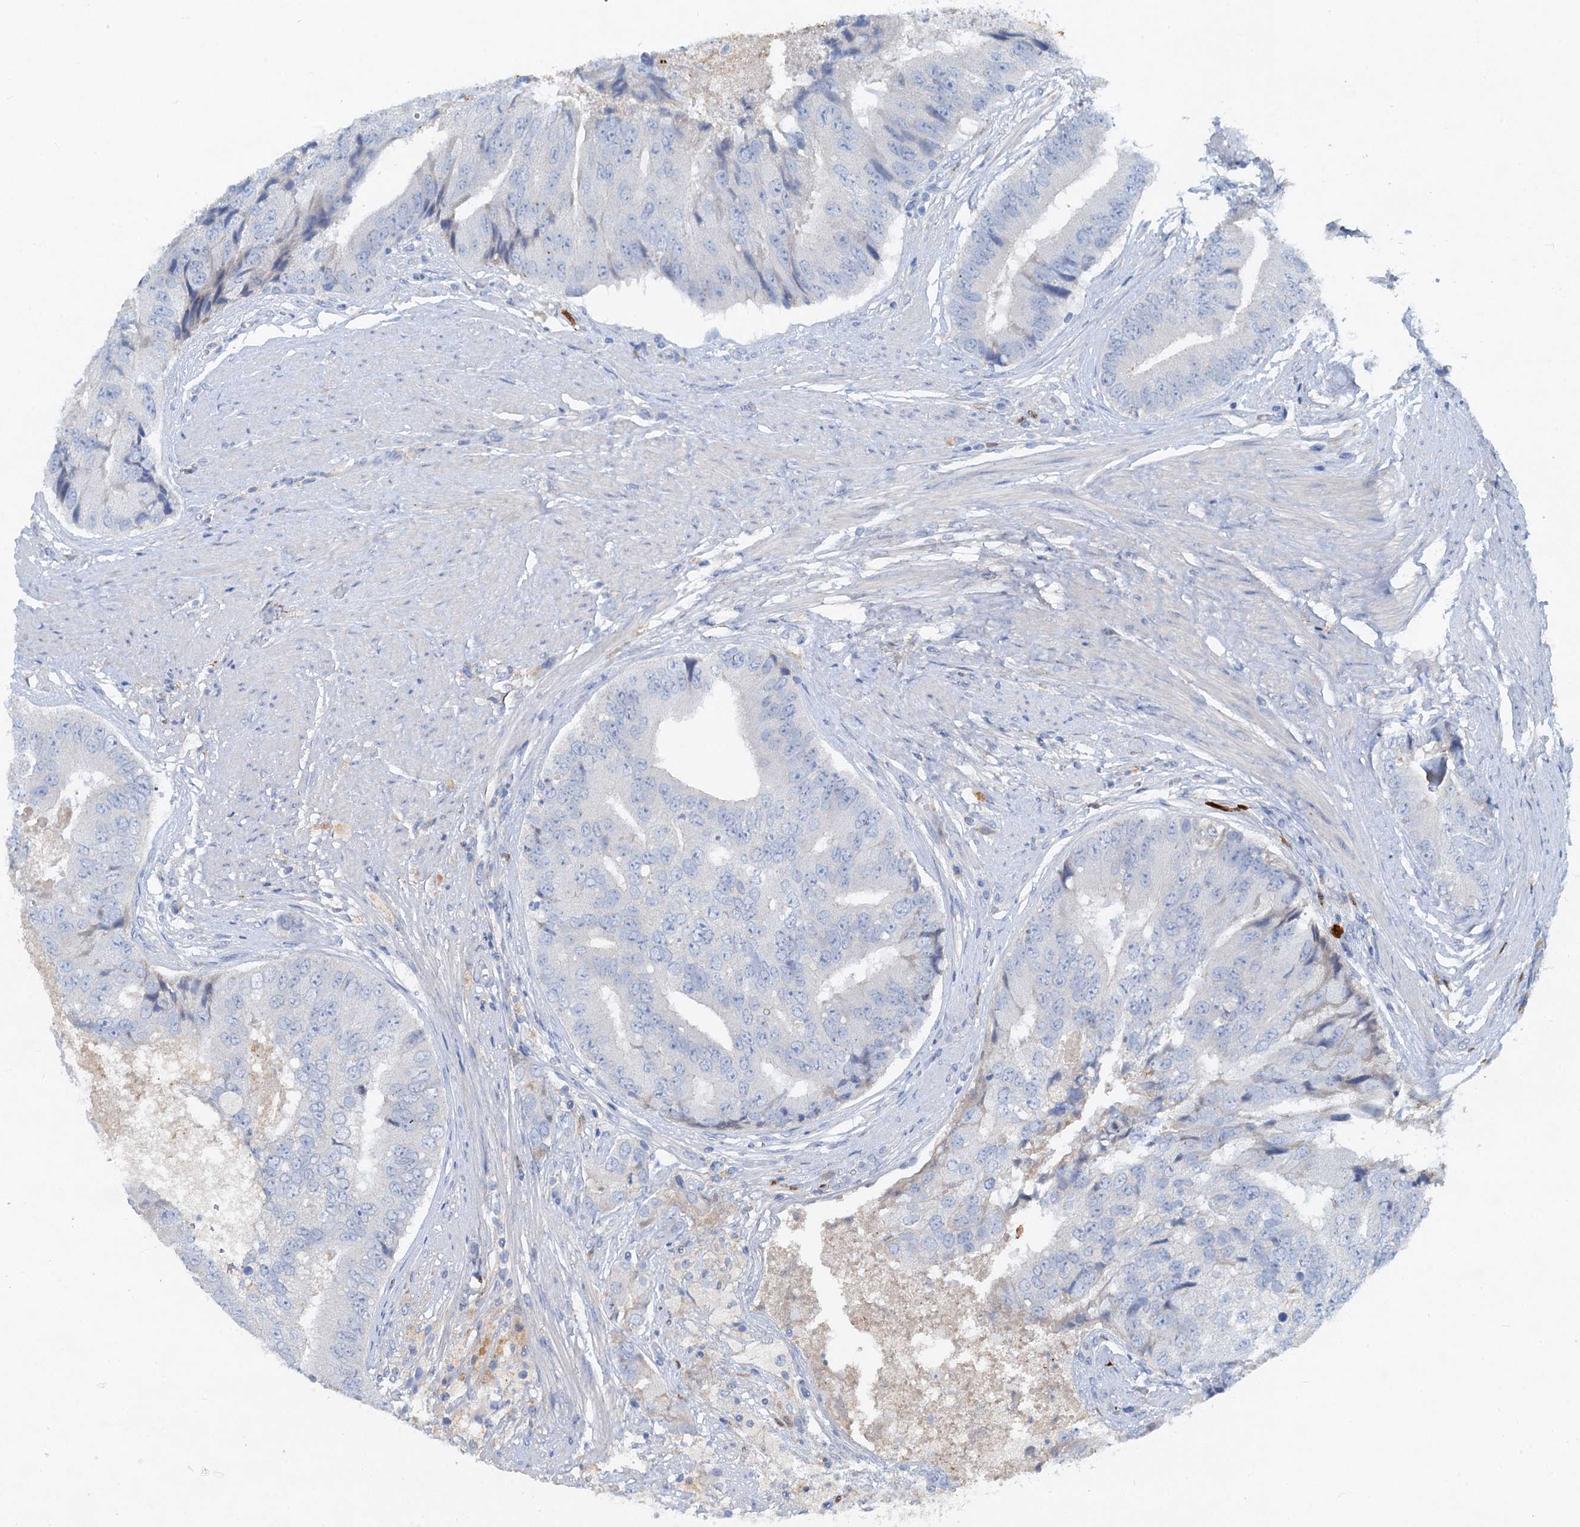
{"staining": {"intensity": "negative", "quantity": "none", "location": "none"}, "tissue": "prostate cancer", "cell_type": "Tumor cells", "image_type": "cancer", "snomed": [{"axis": "morphology", "description": "Adenocarcinoma, High grade"}, {"axis": "topography", "description": "Prostate"}], "caption": "High power microscopy image of an immunohistochemistry image of high-grade adenocarcinoma (prostate), revealing no significant staining in tumor cells.", "gene": "OTOA", "patient": {"sex": "male", "age": 70}}